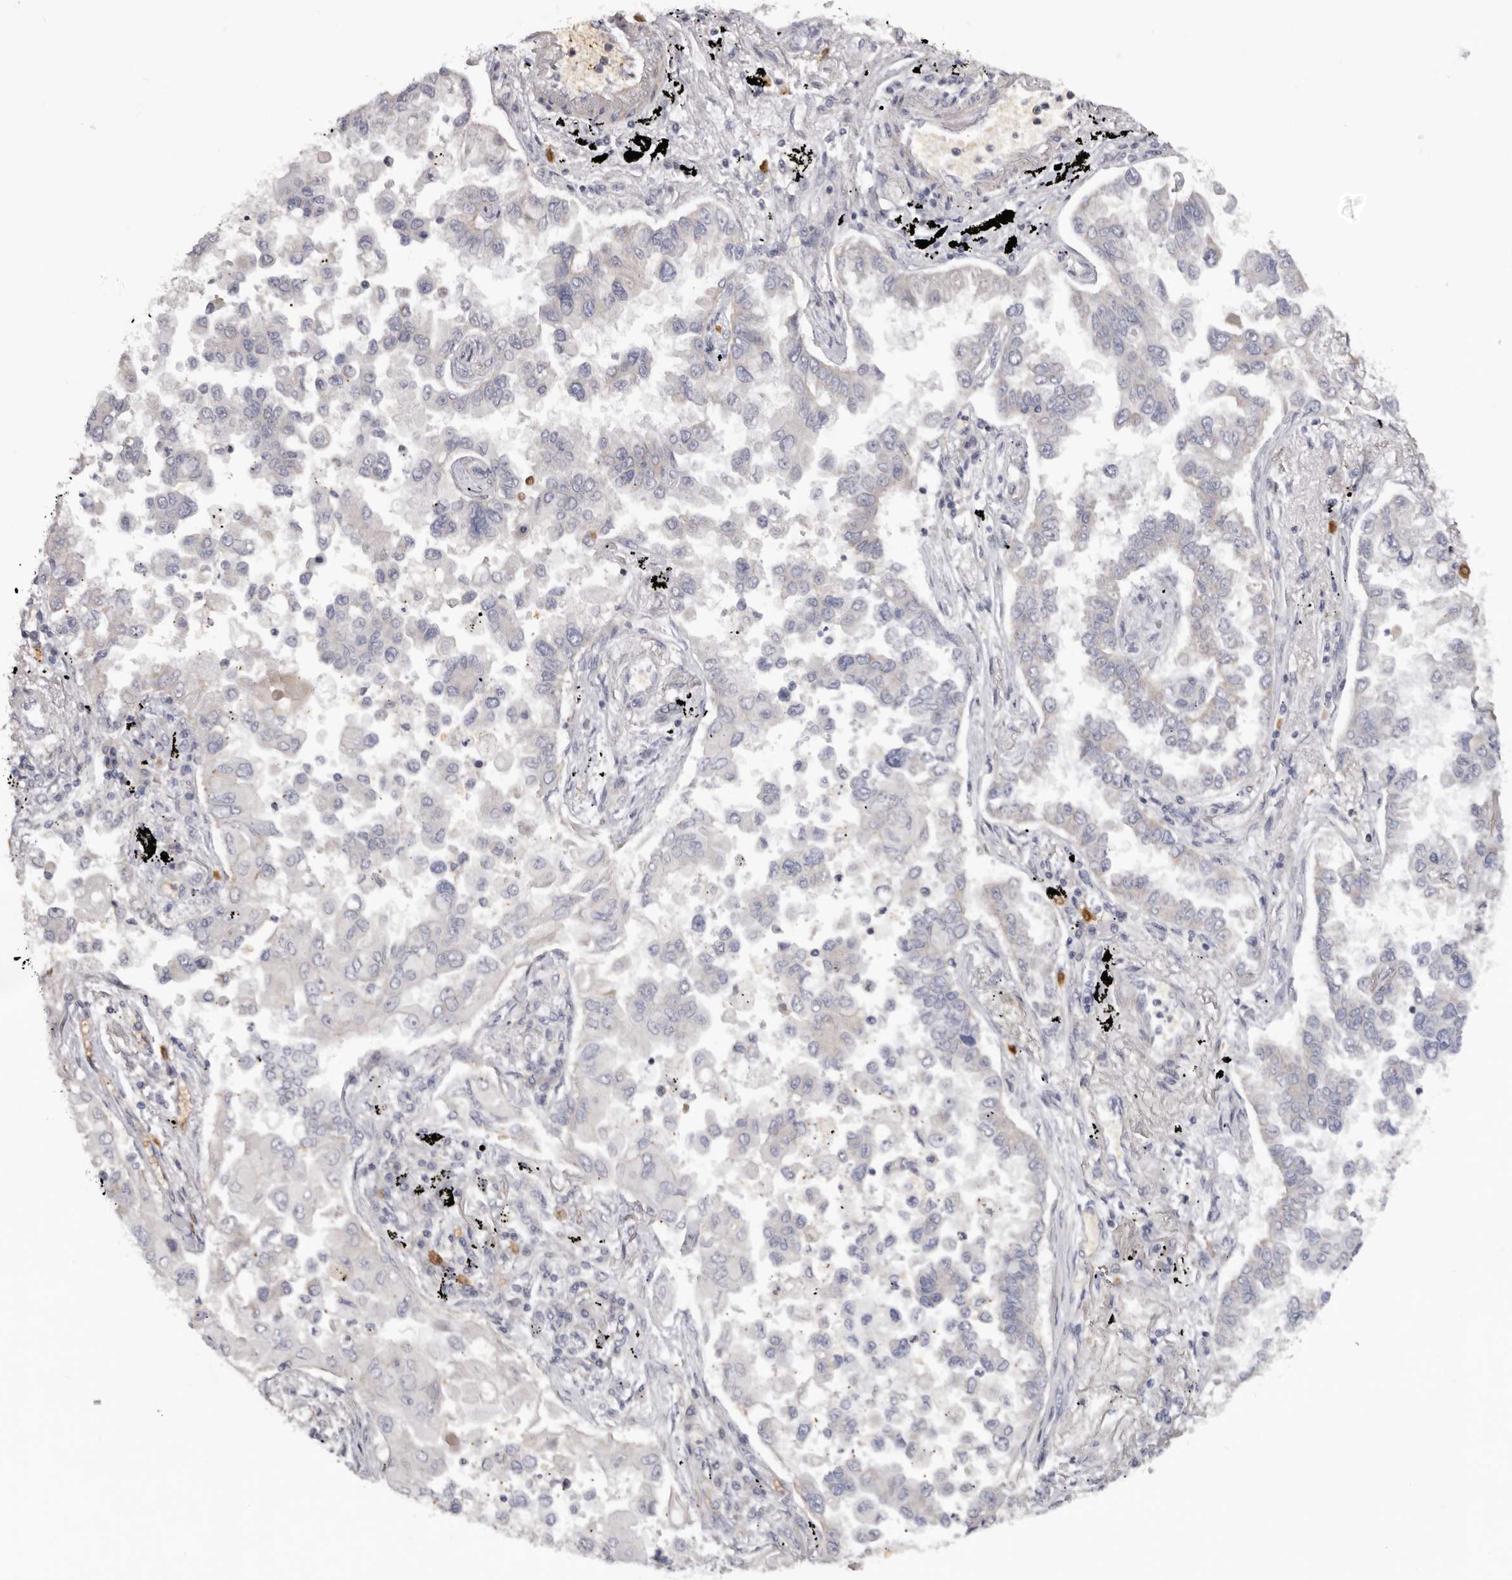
{"staining": {"intensity": "negative", "quantity": "none", "location": "none"}, "tissue": "lung cancer", "cell_type": "Tumor cells", "image_type": "cancer", "snomed": [{"axis": "morphology", "description": "Adenocarcinoma, NOS"}, {"axis": "topography", "description": "Lung"}], "caption": "Immunohistochemistry (IHC) histopathology image of human adenocarcinoma (lung) stained for a protein (brown), which shows no expression in tumor cells.", "gene": "TNR", "patient": {"sex": "female", "age": 67}}